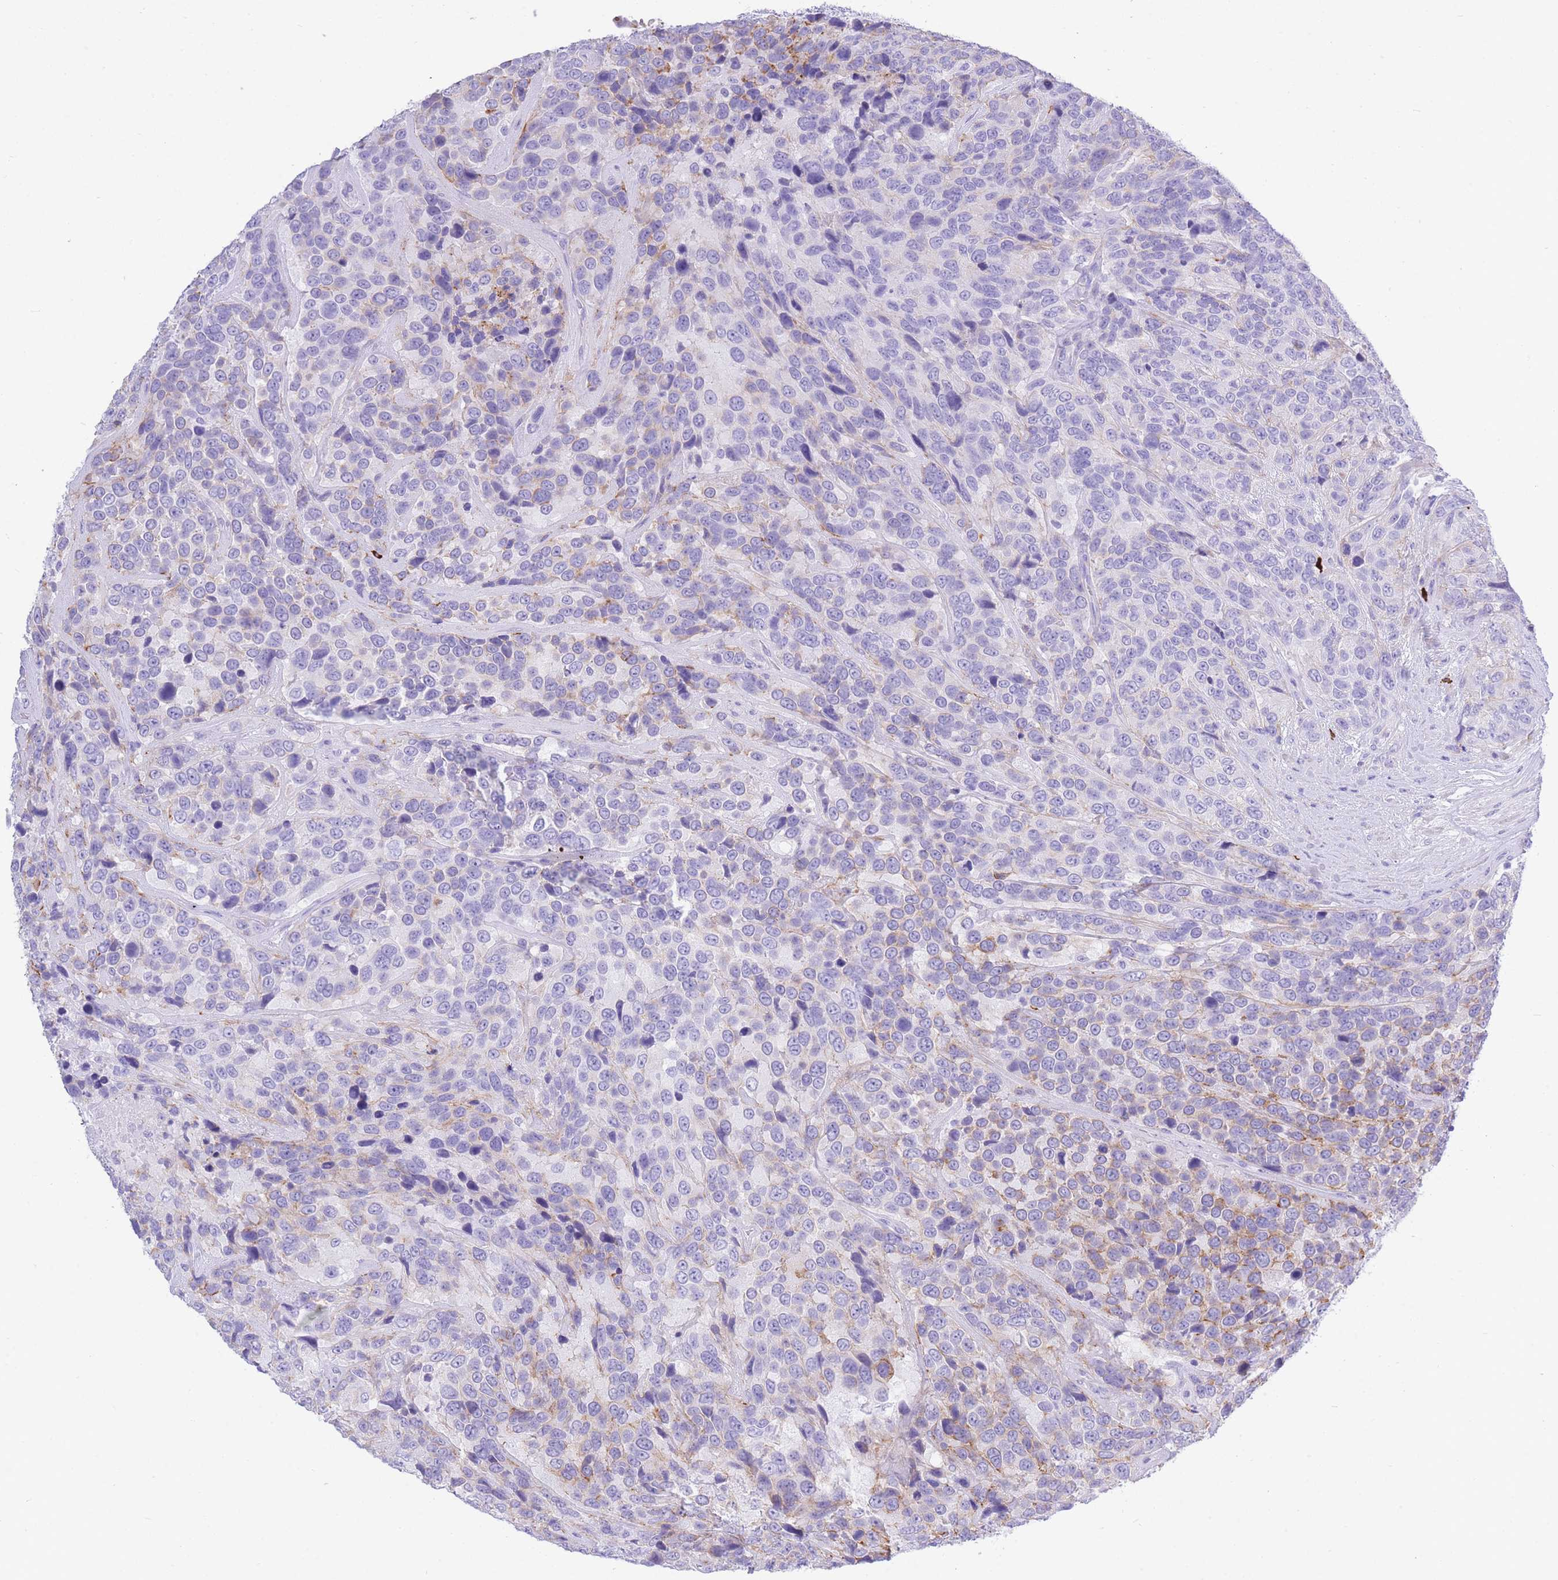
{"staining": {"intensity": "weak", "quantity": "<25%", "location": "cytoplasmic/membranous"}, "tissue": "urothelial cancer", "cell_type": "Tumor cells", "image_type": "cancer", "snomed": [{"axis": "morphology", "description": "Urothelial carcinoma, High grade"}, {"axis": "topography", "description": "Urinary bladder"}], "caption": "IHC image of human urothelial carcinoma (high-grade) stained for a protein (brown), which demonstrates no positivity in tumor cells.", "gene": "ZFP62", "patient": {"sex": "female", "age": 70}}